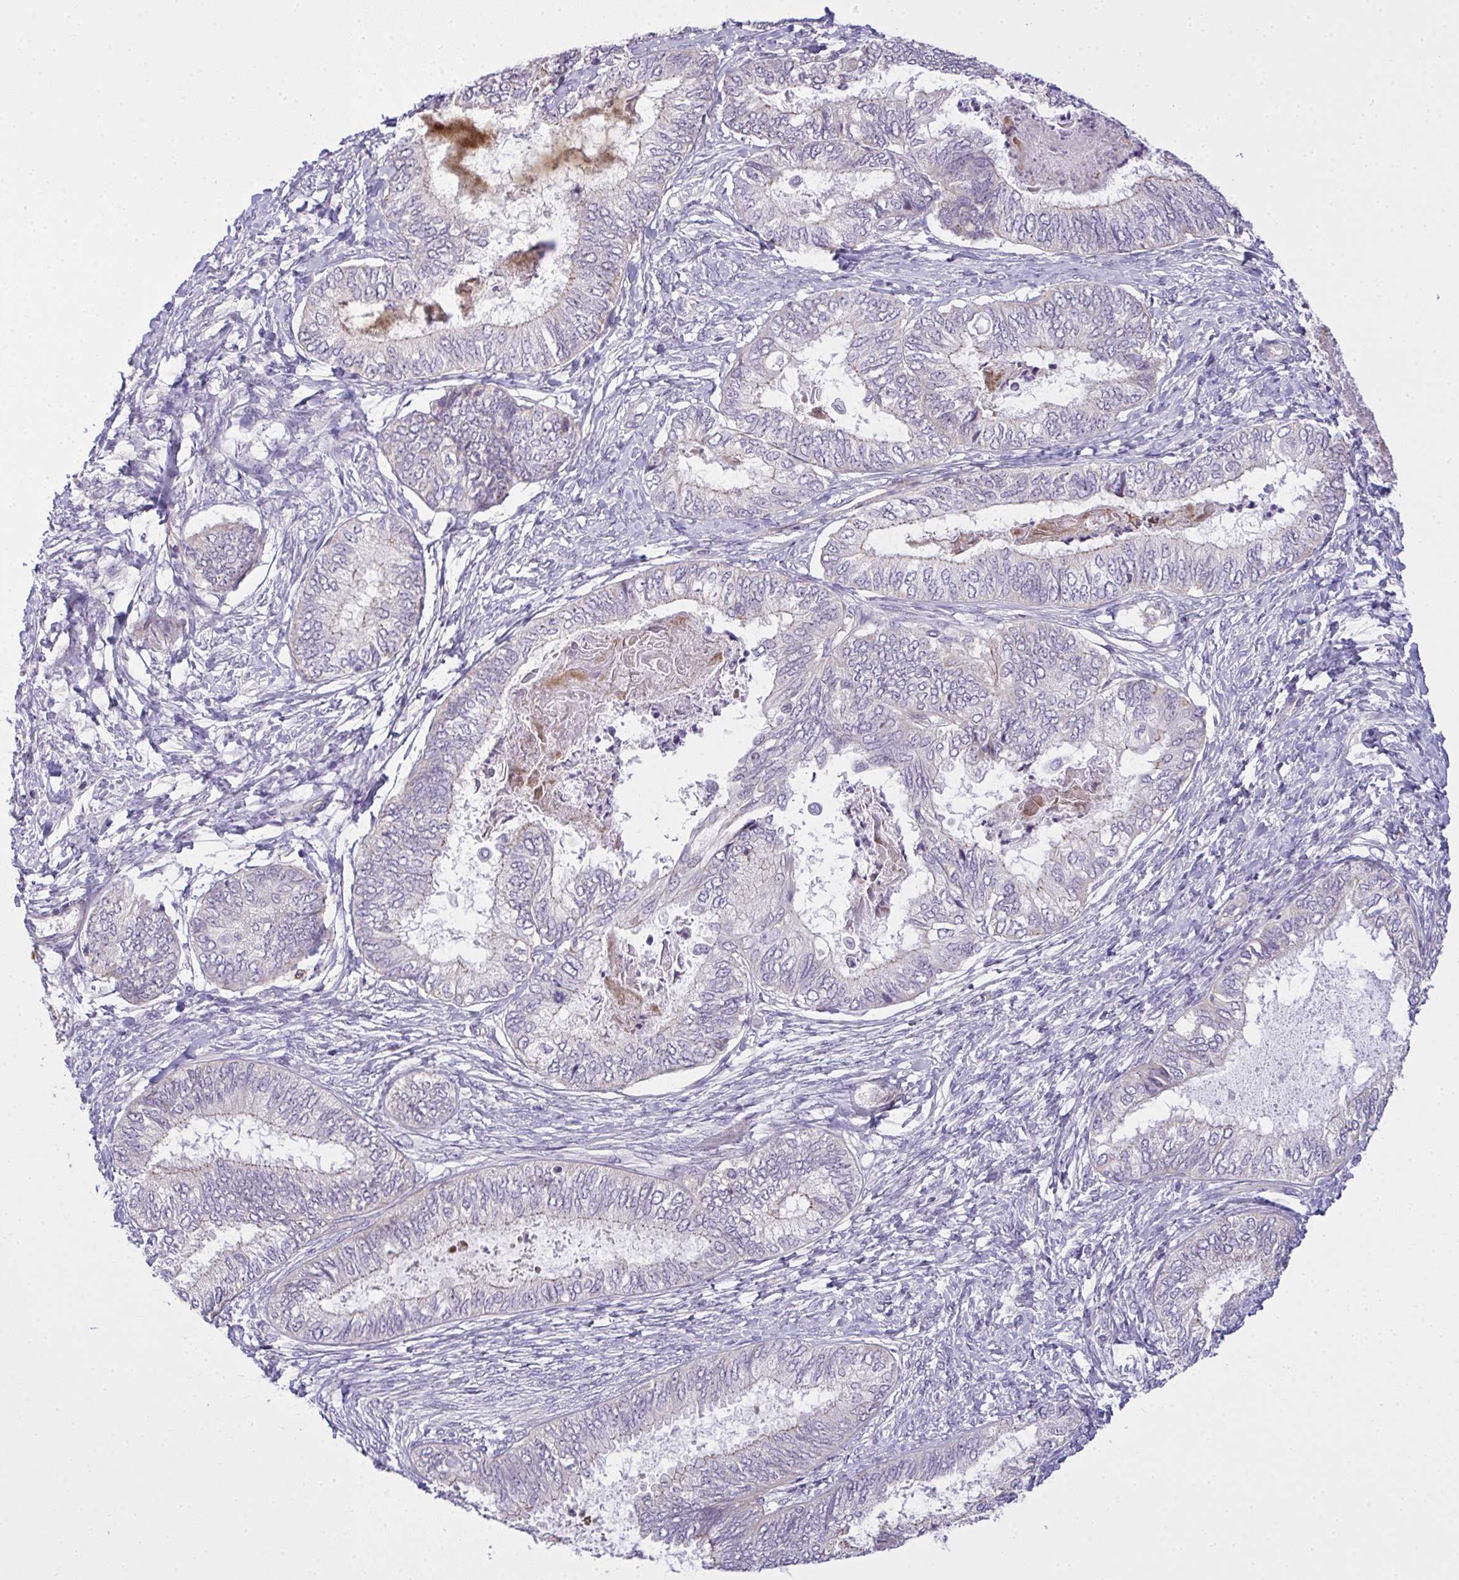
{"staining": {"intensity": "negative", "quantity": "none", "location": "none"}, "tissue": "ovarian cancer", "cell_type": "Tumor cells", "image_type": "cancer", "snomed": [{"axis": "morphology", "description": "Carcinoma, endometroid"}, {"axis": "topography", "description": "Ovary"}], "caption": "The photomicrograph exhibits no significant staining in tumor cells of ovarian cancer.", "gene": "NT5C1A", "patient": {"sex": "female", "age": 70}}